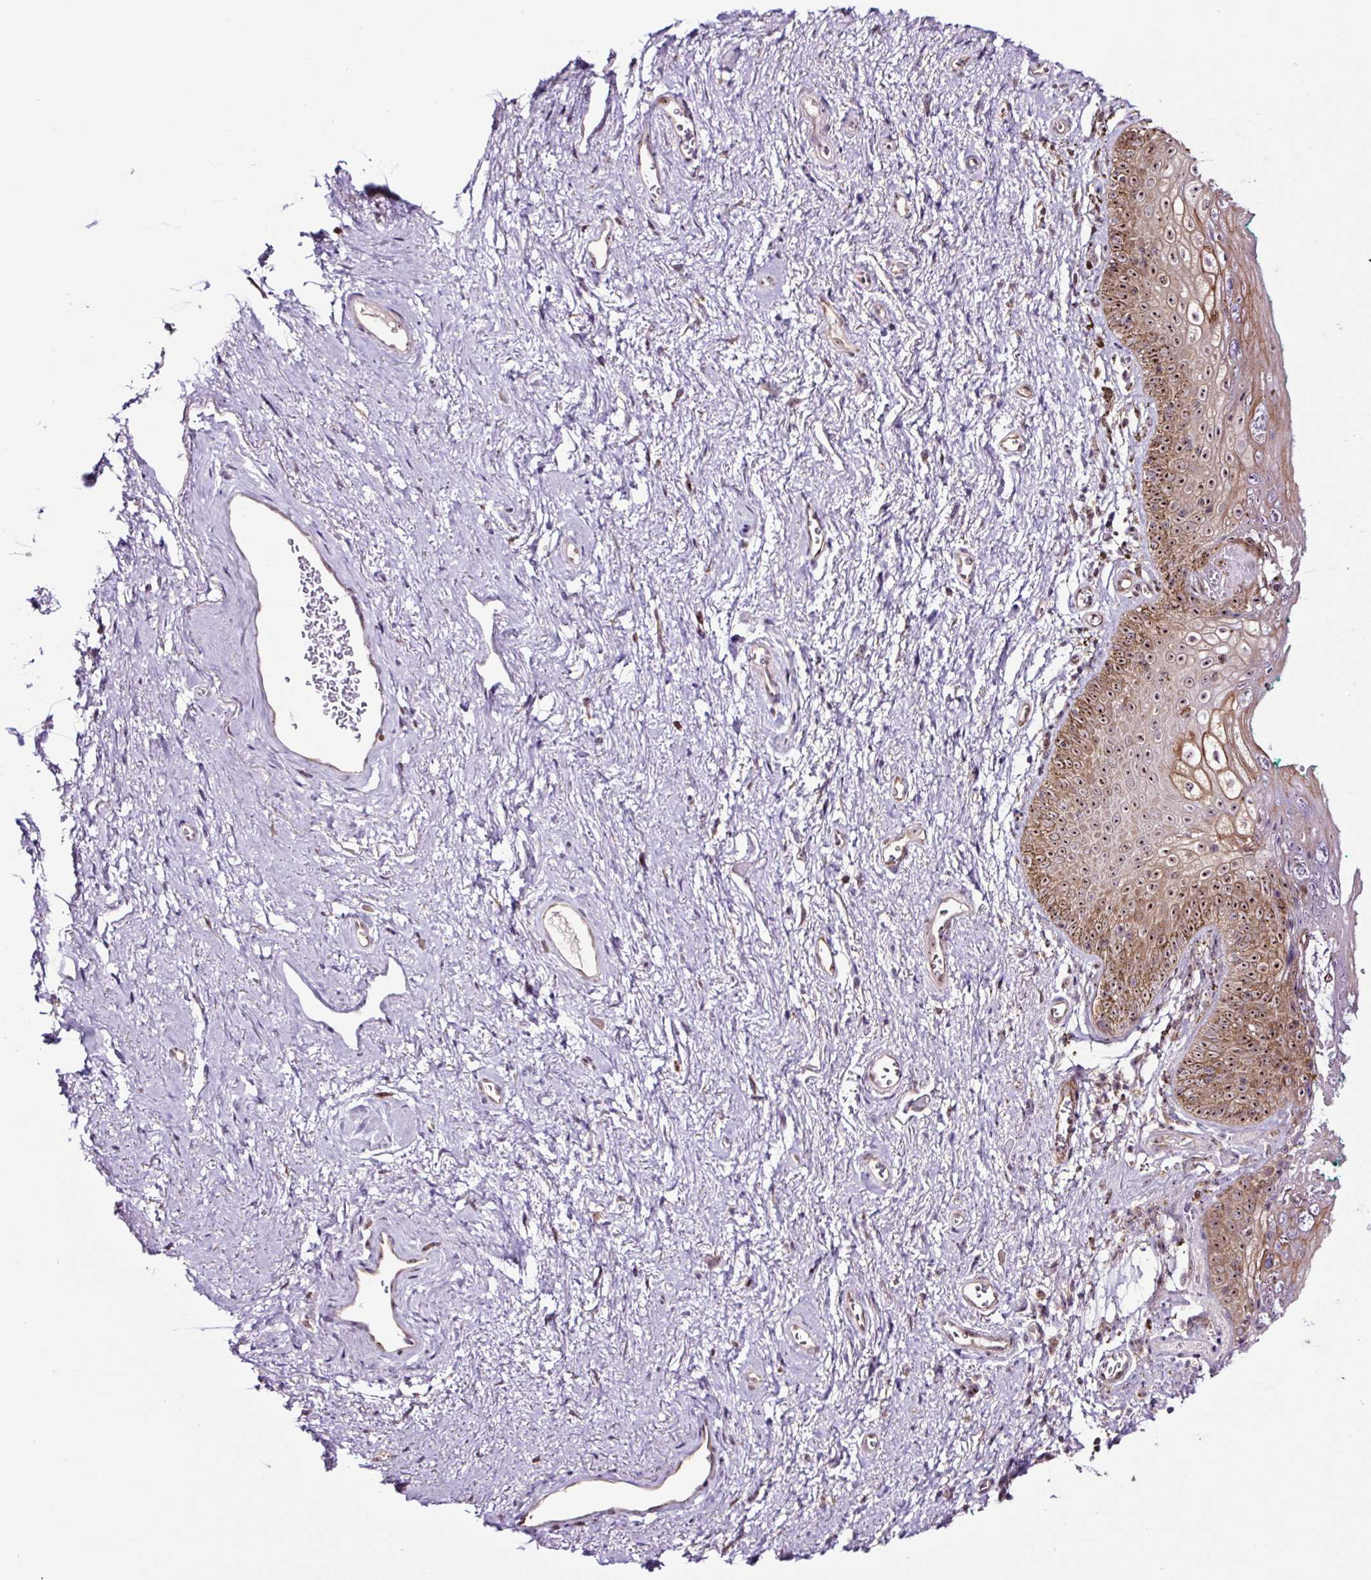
{"staining": {"intensity": "moderate", "quantity": ">75%", "location": "cytoplasmic/membranous,nuclear"}, "tissue": "vagina", "cell_type": "Squamous epithelial cells", "image_type": "normal", "snomed": [{"axis": "morphology", "description": "Normal tissue, NOS"}, {"axis": "topography", "description": "Vulva"}, {"axis": "topography", "description": "Vagina"}, {"axis": "topography", "description": "Peripheral nerve tissue"}], "caption": "A brown stain labels moderate cytoplasmic/membranous,nuclear expression of a protein in squamous epithelial cells of unremarkable human vagina. The staining was performed using DAB (3,3'-diaminobenzidine) to visualize the protein expression in brown, while the nuclei were stained in blue with hematoxylin (Magnification: 20x).", "gene": "NOM1", "patient": {"sex": "female", "age": 66}}